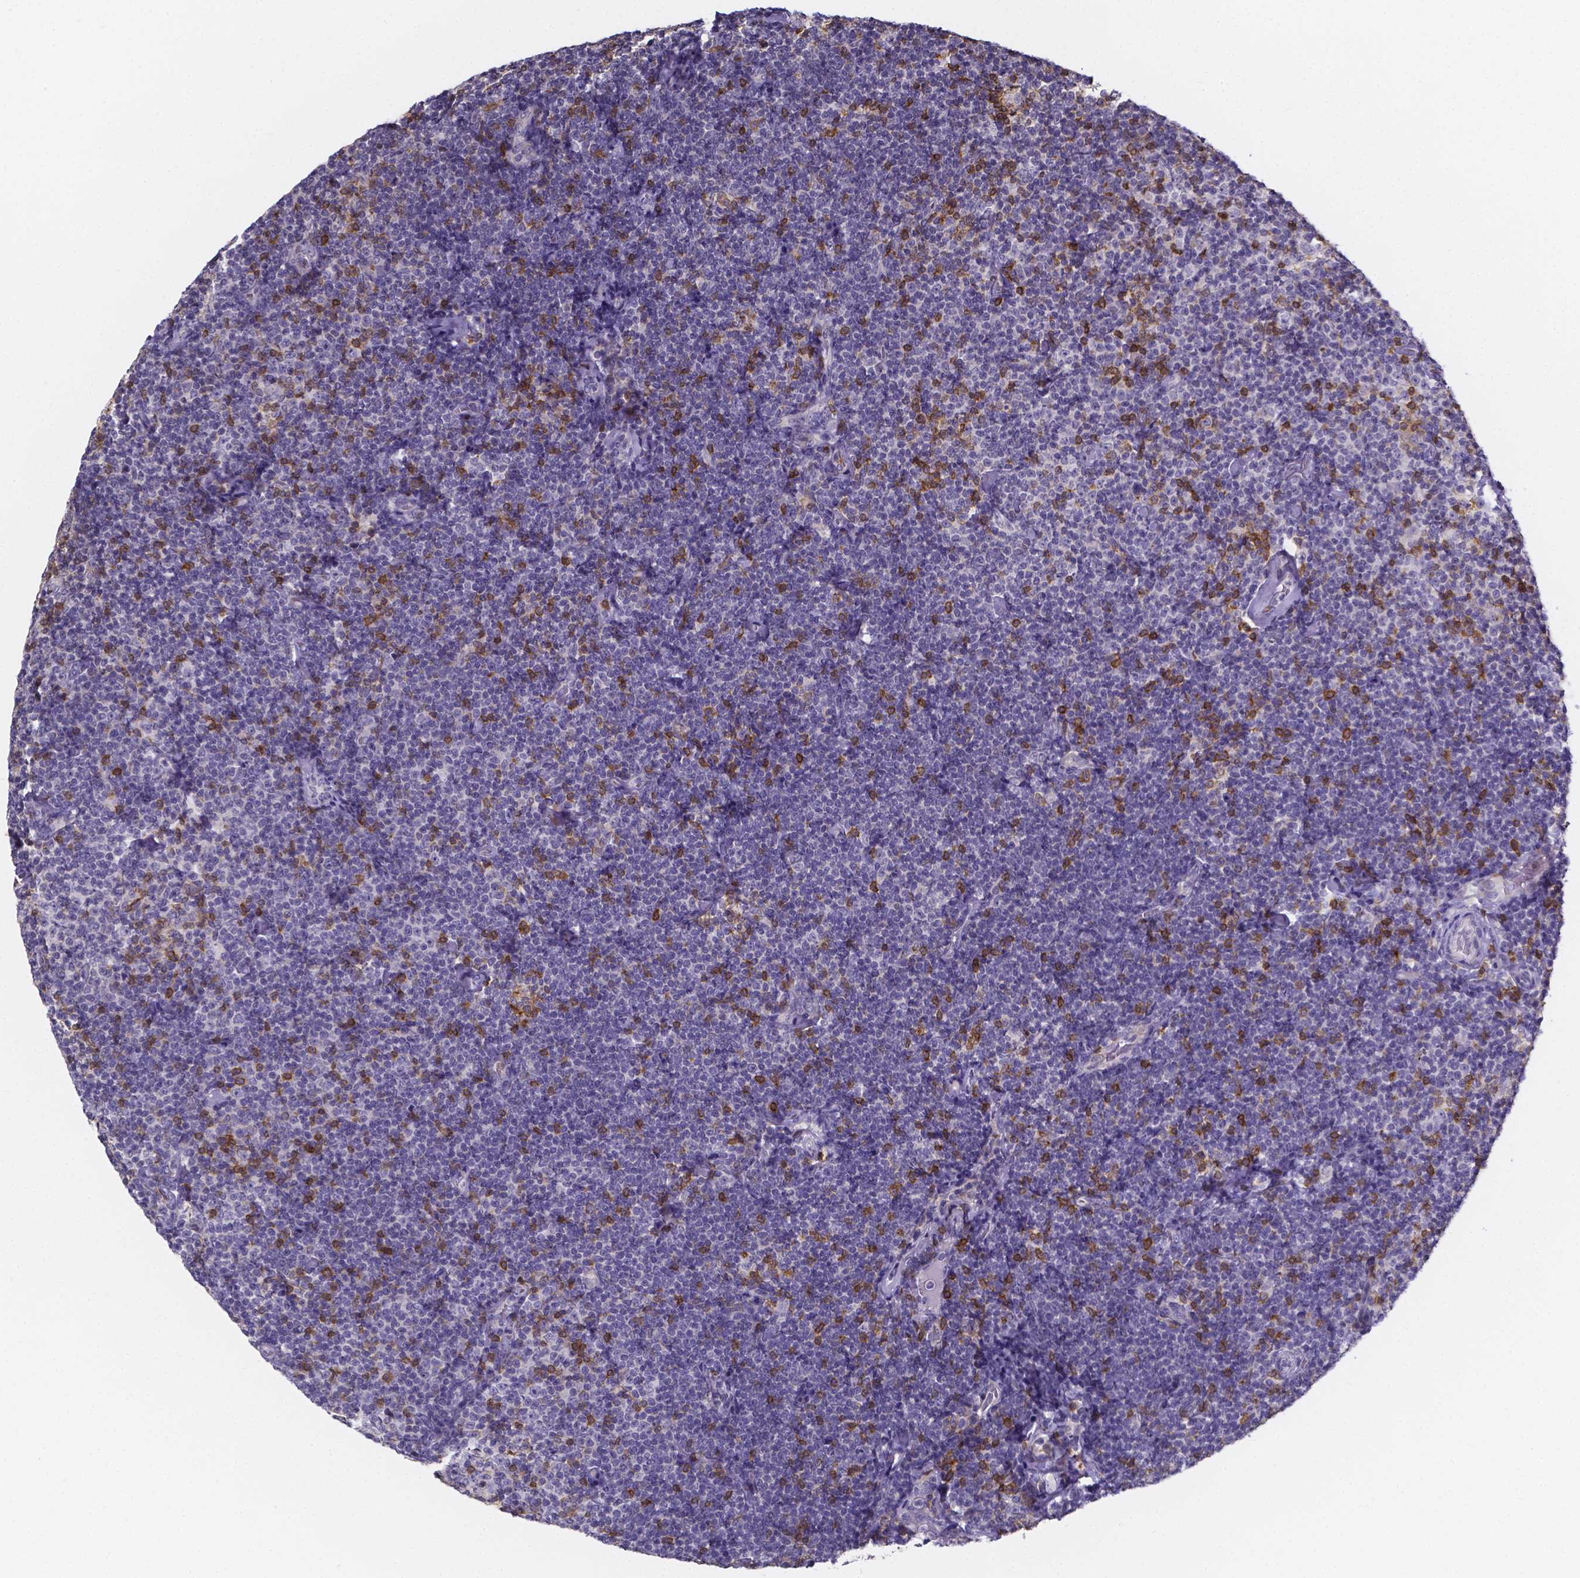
{"staining": {"intensity": "negative", "quantity": "none", "location": "none"}, "tissue": "lymphoma", "cell_type": "Tumor cells", "image_type": "cancer", "snomed": [{"axis": "morphology", "description": "Malignant lymphoma, non-Hodgkin's type, Low grade"}, {"axis": "topography", "description": "Lymph node"}], "caption": "The immunohistochemistry (IHC) photomicrograph has no significant staining in tumor cells of lymphoma tissue. (IHC, brightfield microscopy, high magnification).", "gene": "THEMIS", "patient": {"sex": "male", "age": 81}}